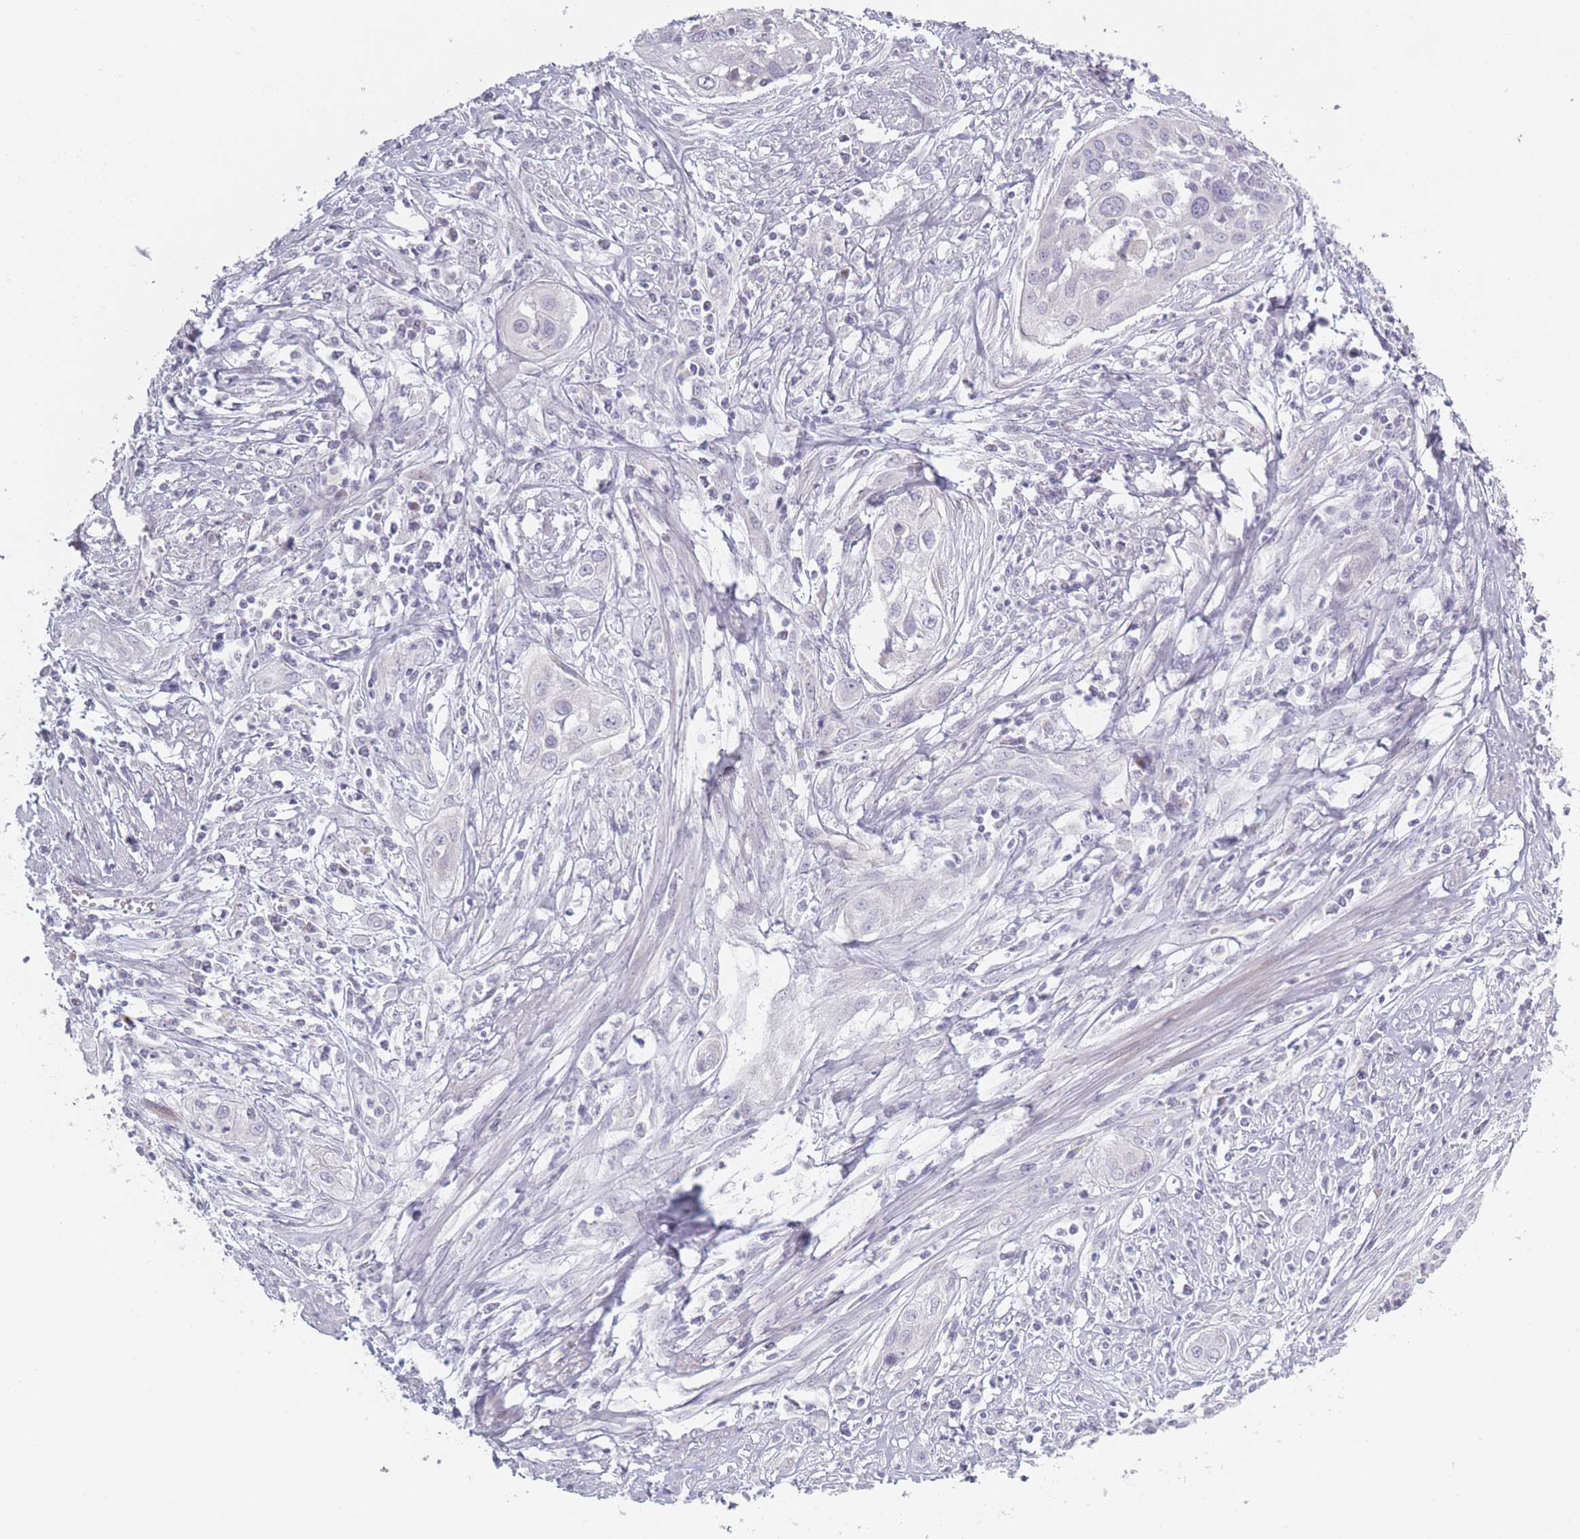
{"staining": {"intensity": "negative", "quantity": "none", "location": "none"}, "tissue": "cervical cancer", "cell_type": "Tumor cells", "image_type": "cancer", "snomed": [{"axis": "morphology", "description": "Squamous cell carcinoma, NOS"}, {"axis": "topography", "description": "Cervix"}], "caption": "High power microscopy histopathology image of an immunohistochemistry (IHC) photomicrograph of cervical cancer, revealing no significant expression in tumor cells.", "gene": "RASL10B", "patient": {"sex": "female", "age": 34}}